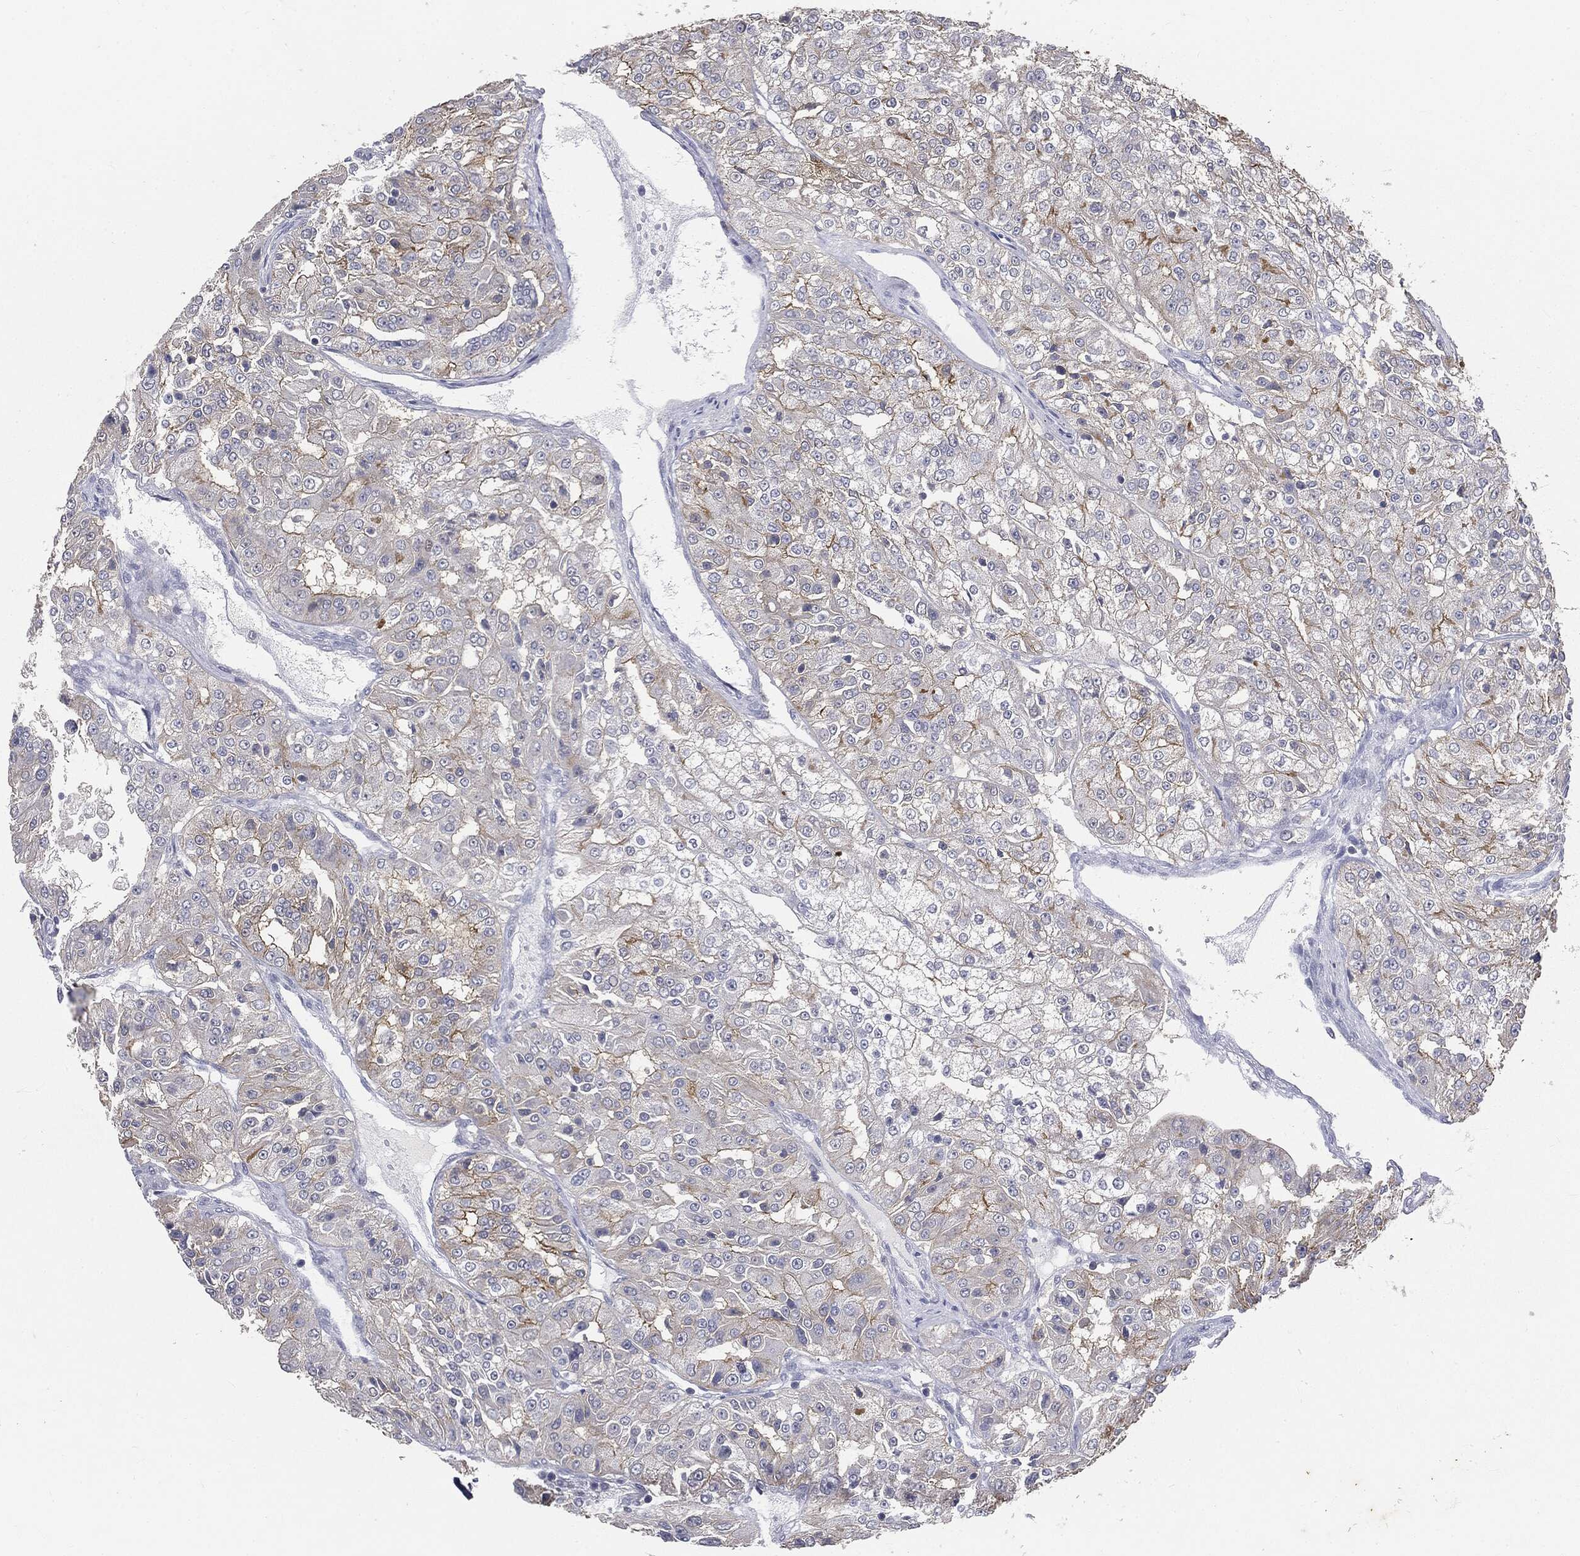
{"staining": {"intensity": "strong", "quantity": "<25%", "location": "cytoplasmic/membranous"}, "tissue": "renal cancer", "cell_type": "Tumor cells", "image_type": "cancer", "snomed": [{"axis": "morphology", "description": "Adenocarcinoma, NOS"}, {"axis": "topography", "description": "Kidney"}], "caption": "High-magnification brightfield microscopy of renal cancer stained with DAB (3,3'-diaminobenzidine) (brown) and counterstained with hematoxylin (blue). tumor cells exhibit strong cytoplasmic/membranous staining is present in approximately<25% of cells.", "gene": "SLC2A2", "patient": {"sex": "female", "age": 63}}